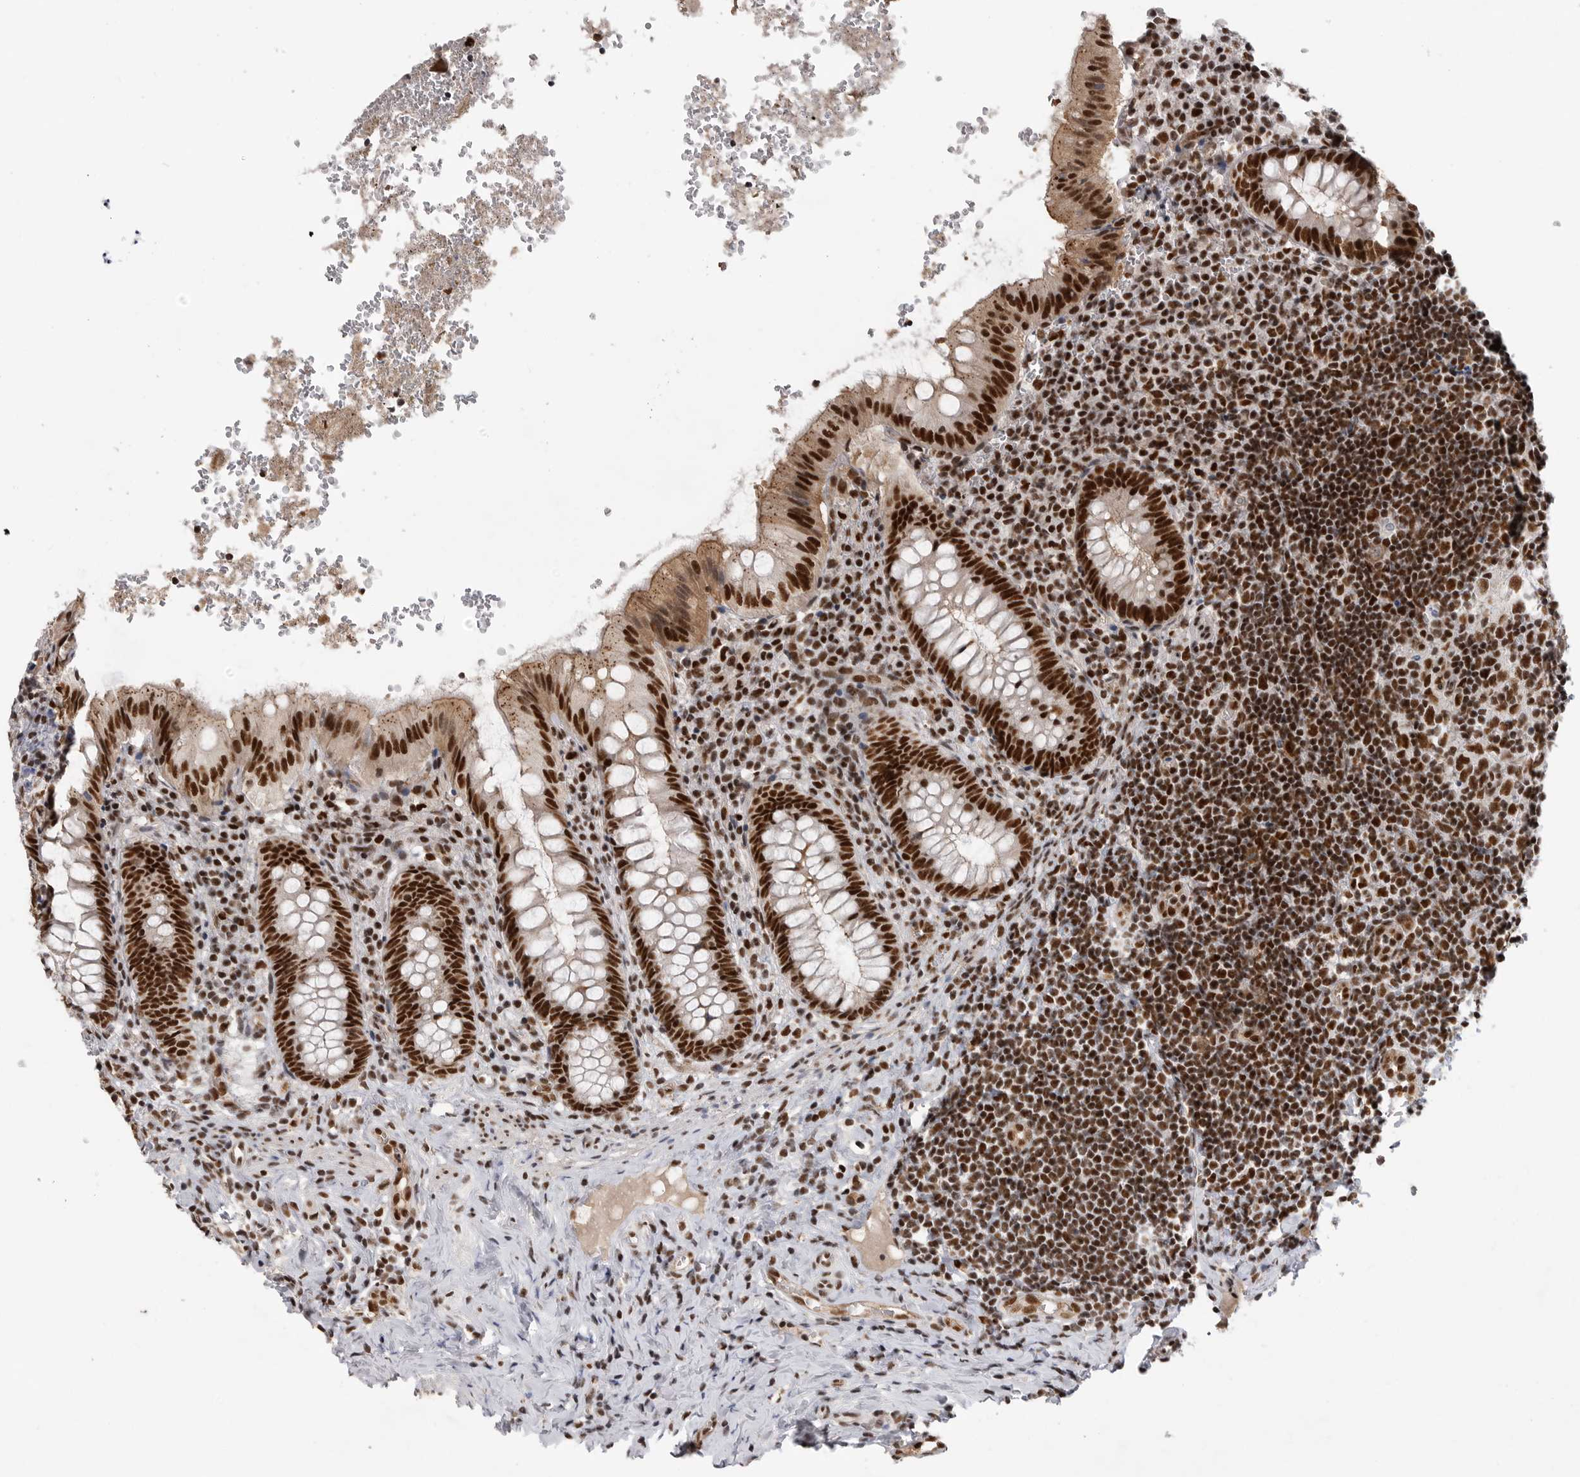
{"staining": {"intensity": "strong", "quantity": ">75%", "location": "nuclear"}, "tissue": "appendix", "cell_type": "Glandular cells", "image_type": "normal", "snomed": [{"axis": "morphology", "description": "Normal tissue, NOS"}, {"axis": "topography", "description": "Appendix"}], "caption": "IHC of normal human appendix demonstrates high levels of strong nuclear staining in about >75% of glandular cells.", "gene": "PPP1R8", "patient": {"sex": "male", "age": 8}}